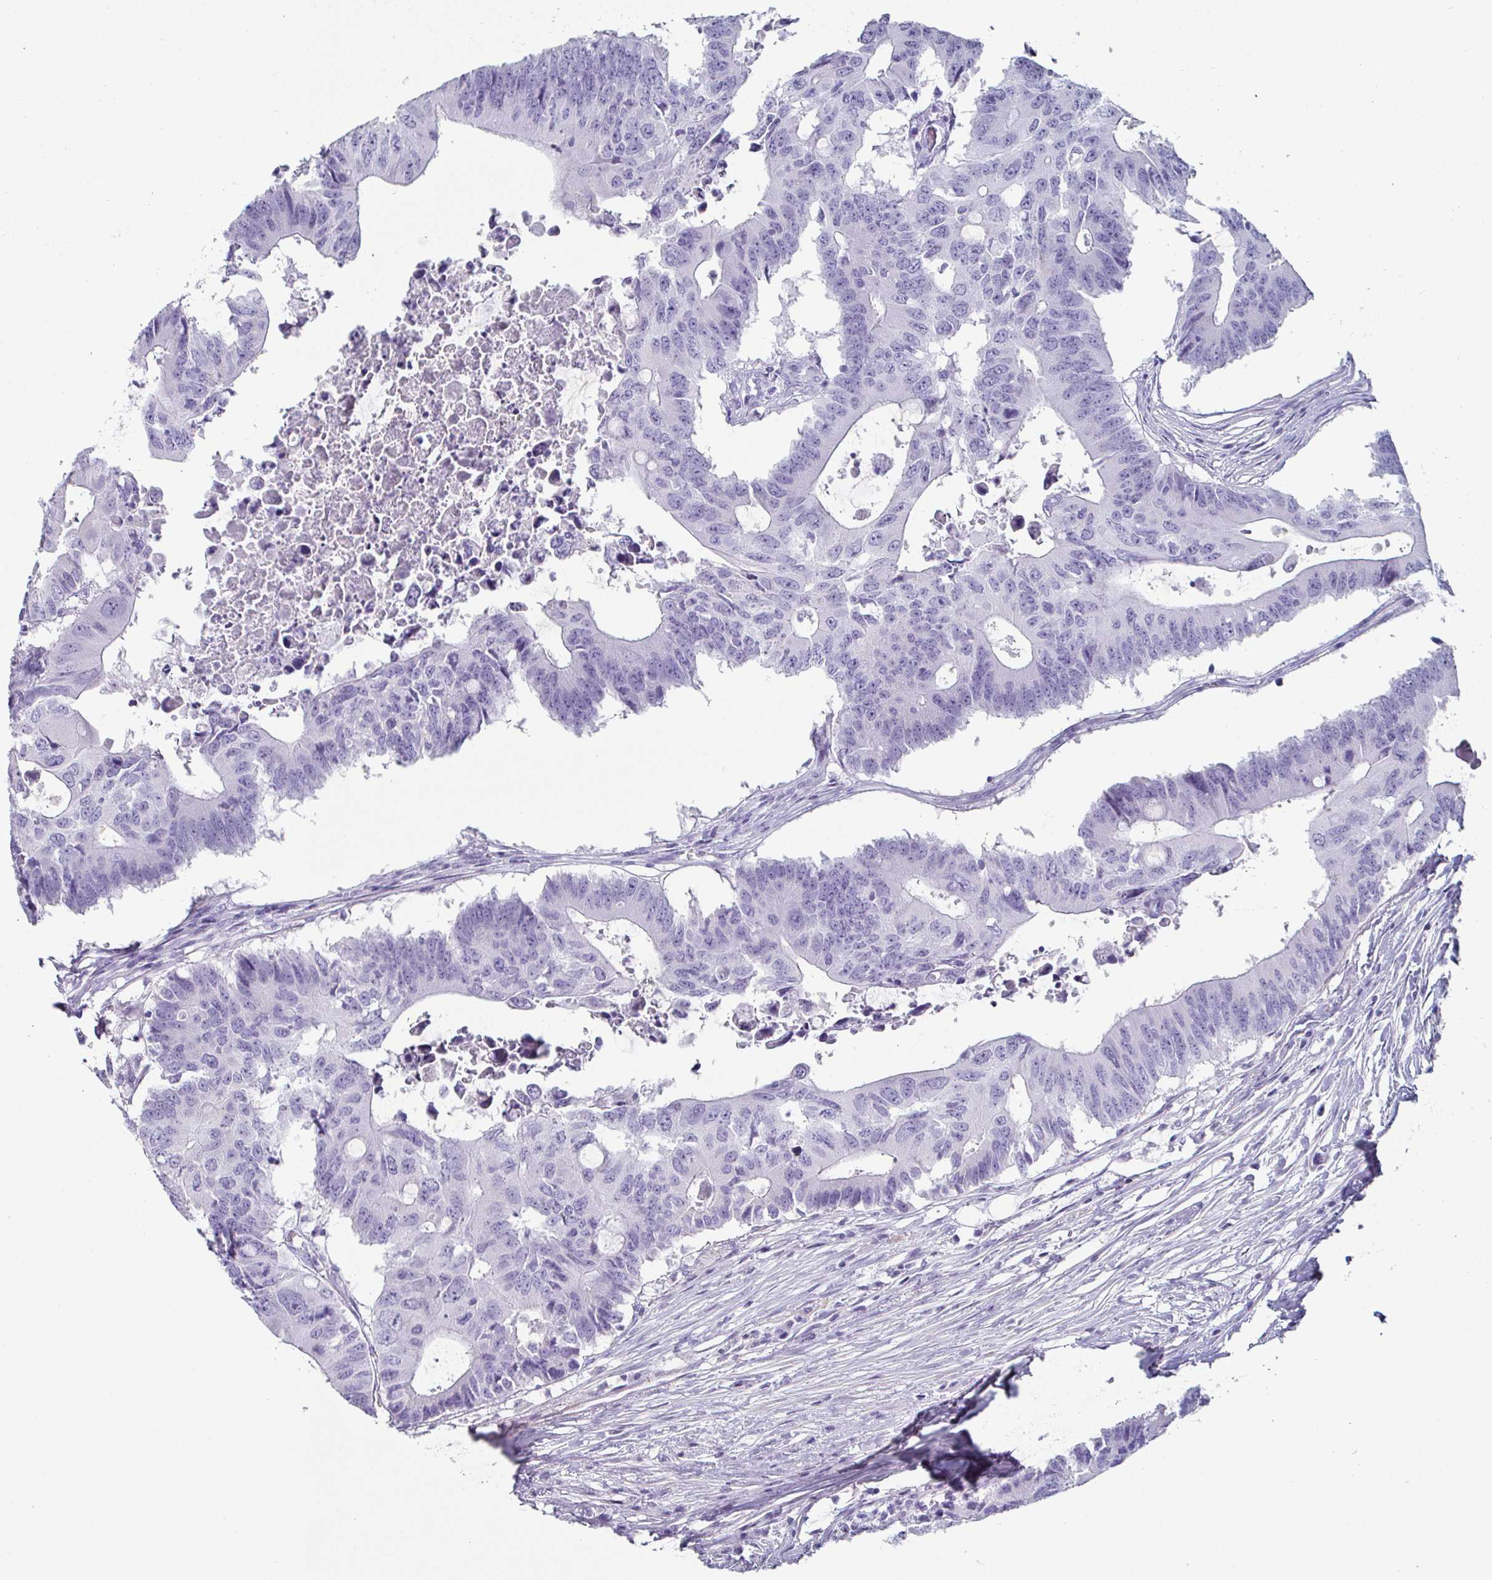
{"staining": {"intensity": "negative", "quantity": "none", "location": "none"}, "tissue": "colorectal cancer", "cell_type": "Tumor cells", "image_type": "cancer", "snomed": [{"axis": "morphology", "description": "Adenocarcinoma, NOS"}, {"axis": "topography", "description": "Colon"}], "caption": "DAB (3,3'-diaminobenzidine) immunohistochemical staining of human adenocarcinoma (colorectal) shows no significant expression in tumor cells.", "gene": "CREG2", "patient": {"sex": "male", "age": 71}}